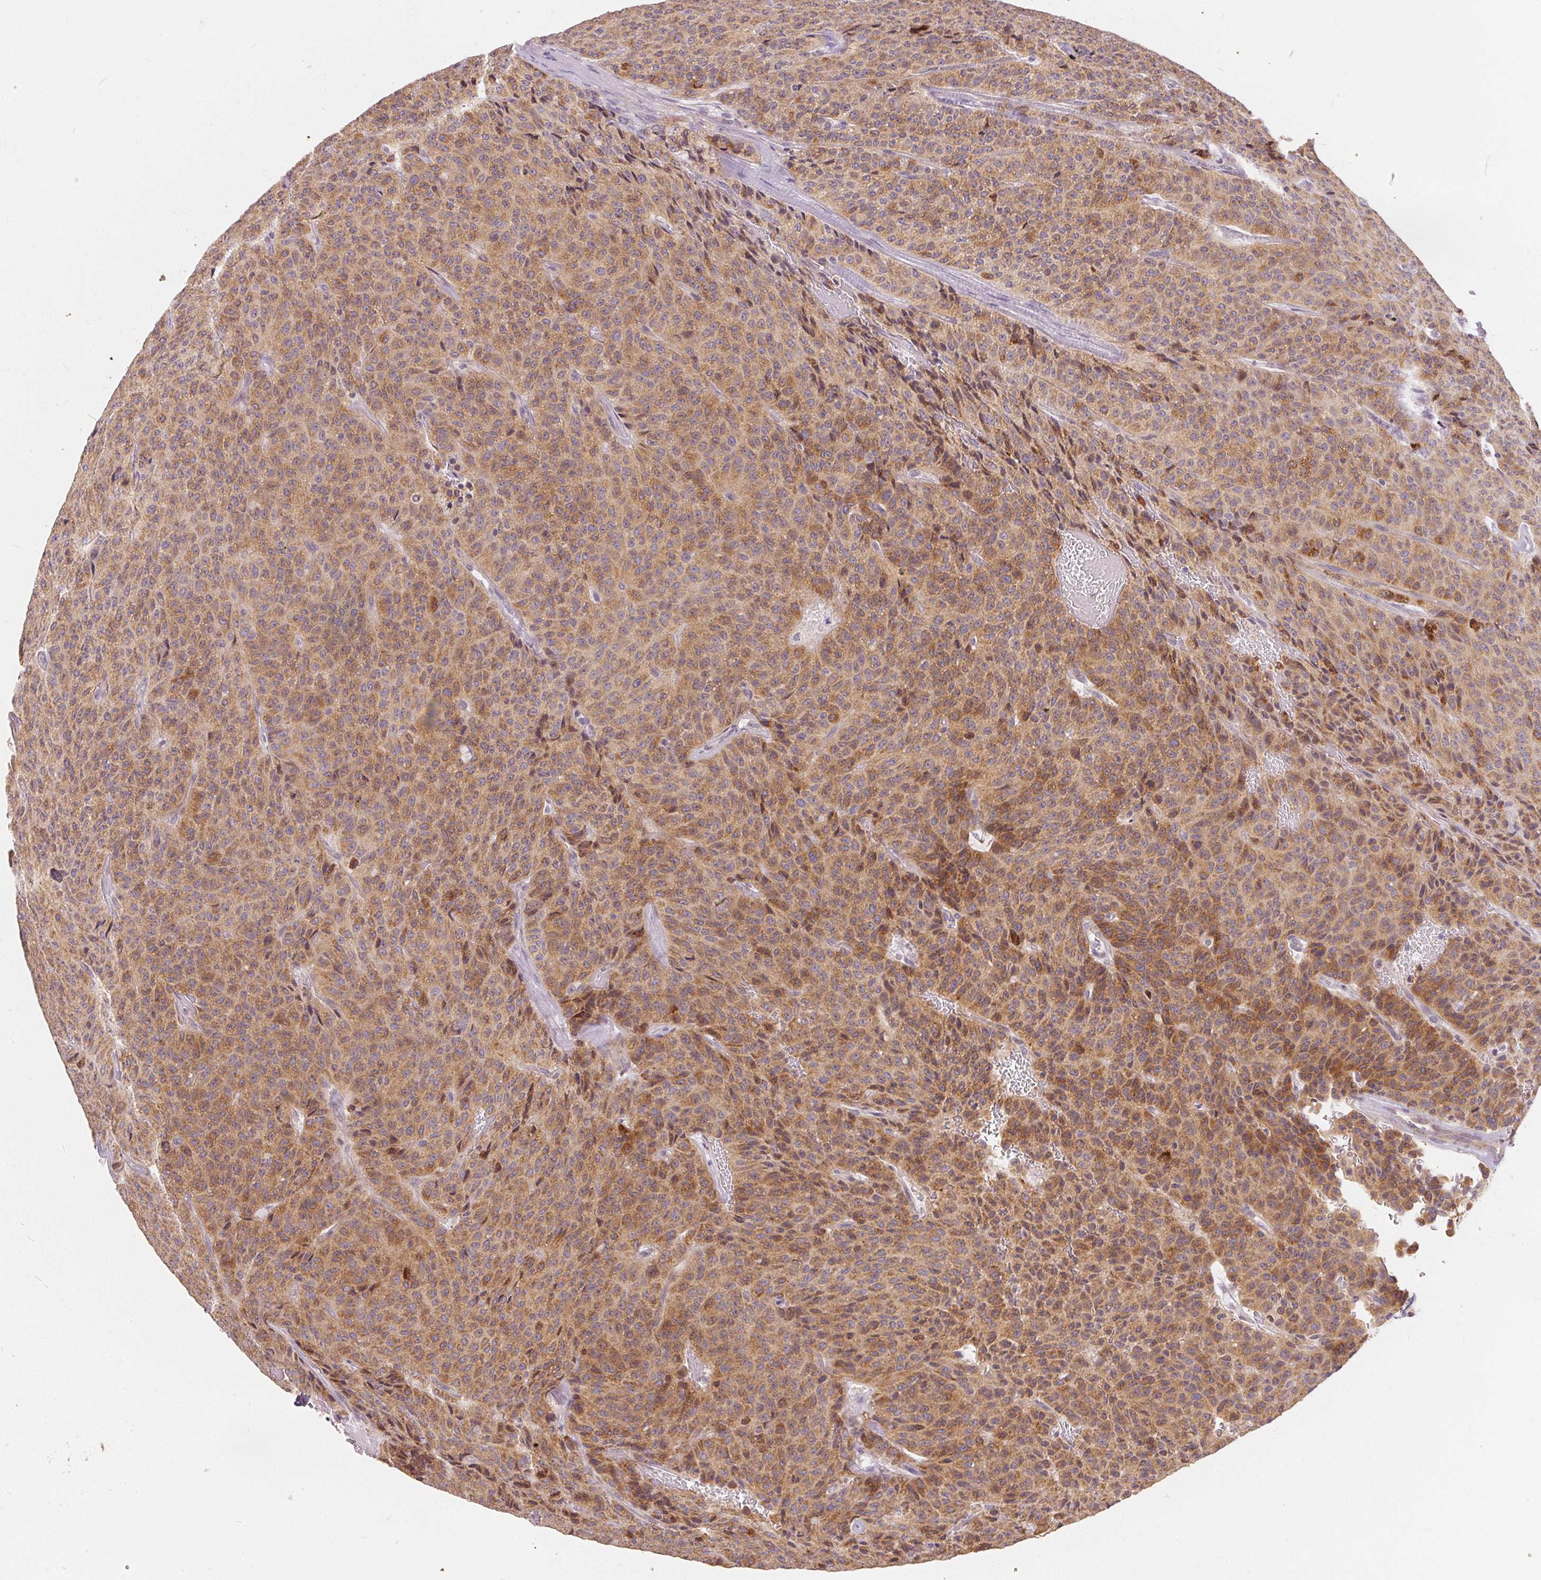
{"staining": {"intensity": "moderate", "quantity": "25%-75%", "location": "cytoplasmic/membranous"}, "tissue": "carcinoid", "cell_type": "Tumor cells", "image_type": "cancer", "snomed": [{"axis": "morphology", "description": "Carcinoid, malignant, NOS"}, {"axis": "topography", "description": "Lung"}], "caption": "Immunohistochemistry (IHC) (DAB (3,3'-diaminobenzidine)) staining of human carcinoid (malignant) reveals moderate cytoplasmic/membranous protein staining in approximately 25%-75% of tumor cells.", "gene": "VWA5B2", "patient": {"sex": "male", "age": 71}}